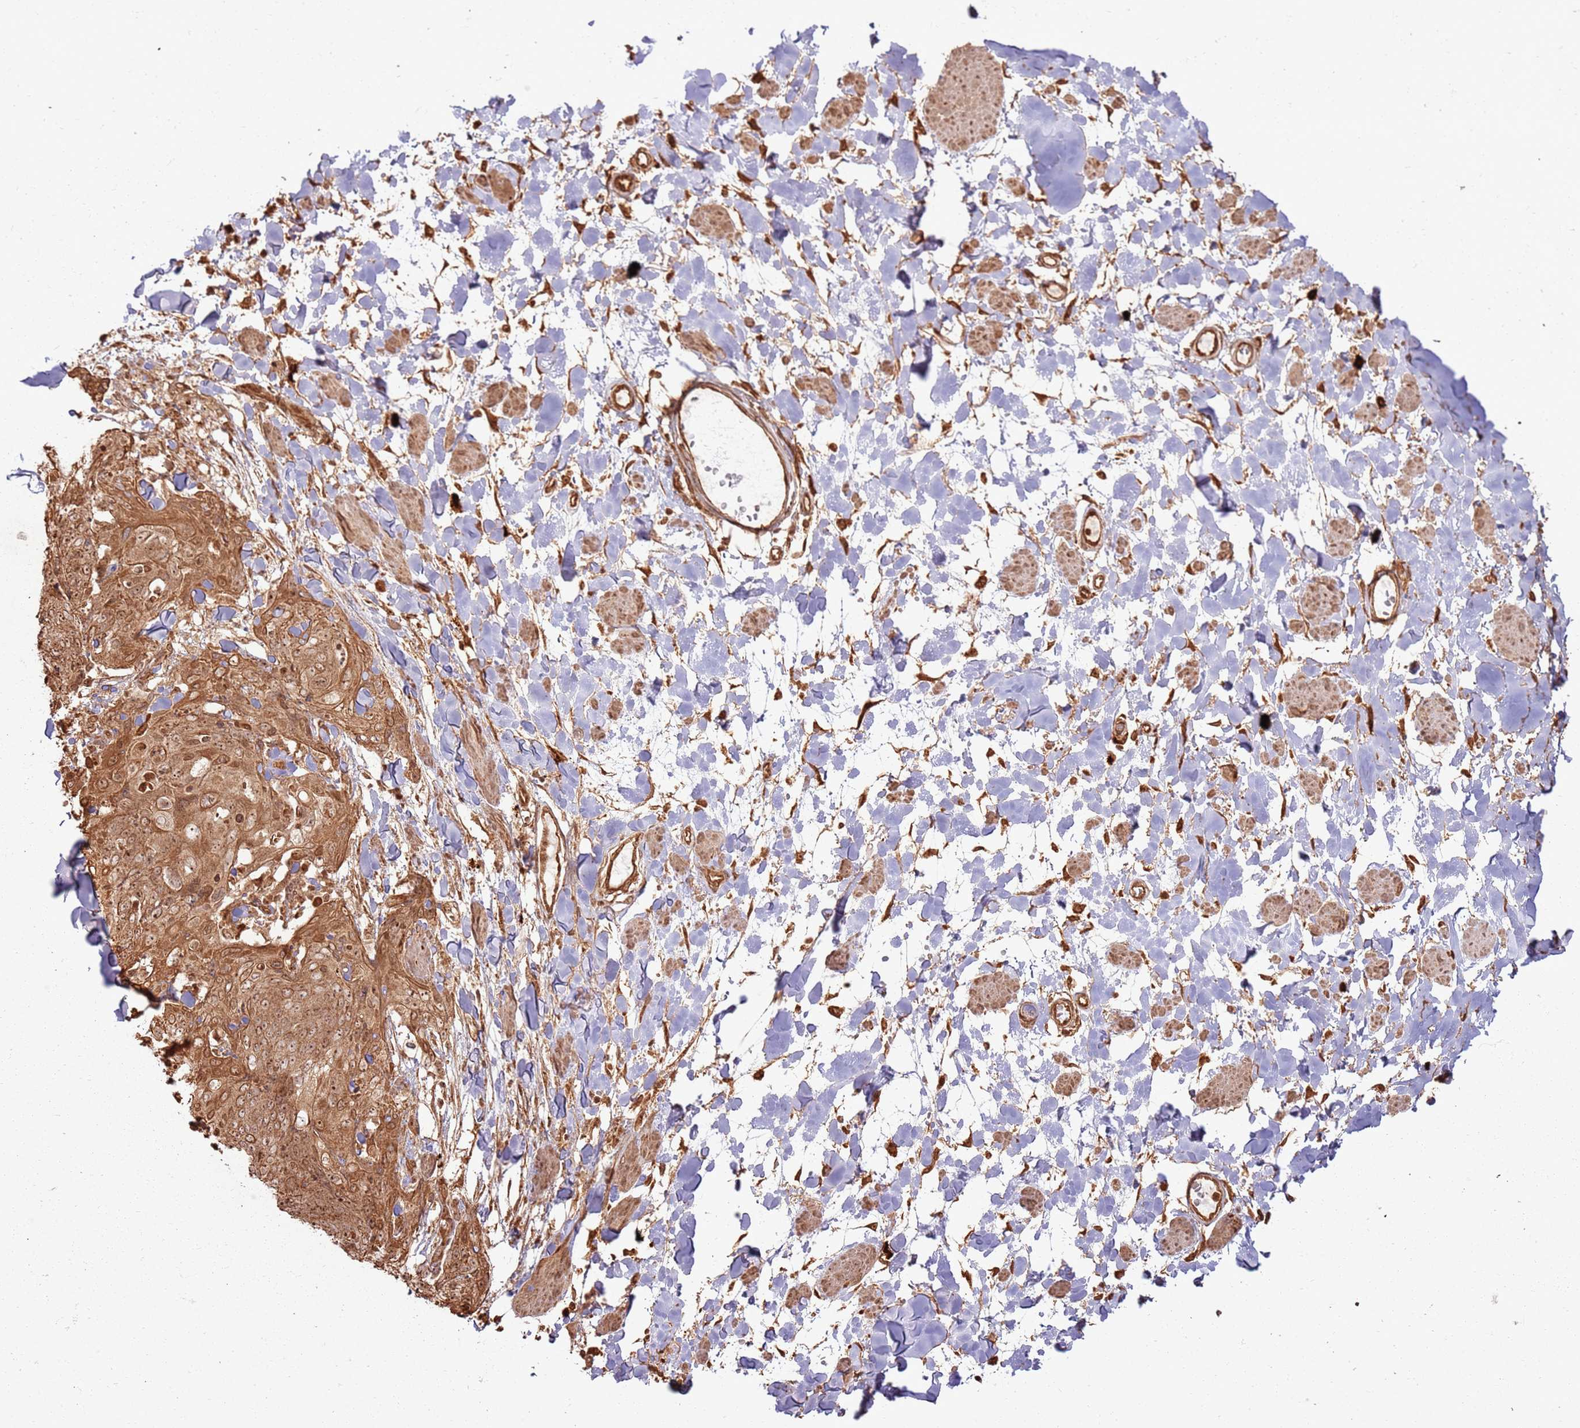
{"staining": {"intensity": "moderate", "quantity": ">75%", "location": "cytoplasmic/membranous"}, "tissue": "skin cancer", "cell_type": "Tumor cells", "image_type": "cancer", "snomed": [{"axis": "morphology", "description": "Squamous cell carcinoma, NOS"}, {"axis": "topography", "description": "Skin"}, {"axis": "topography", "description": "Vulva"}], "caption": "High-power microscopy captured an immunohistochemistry (IHC) photomicrograph of skin cancer (squamous cell carcinoma), revealing moderate cytoplasmic/membranous staining in approximately >75% of tumor cells.", "gene": "TBC1D13", "patient": {"sex": "female", "age": 85}}